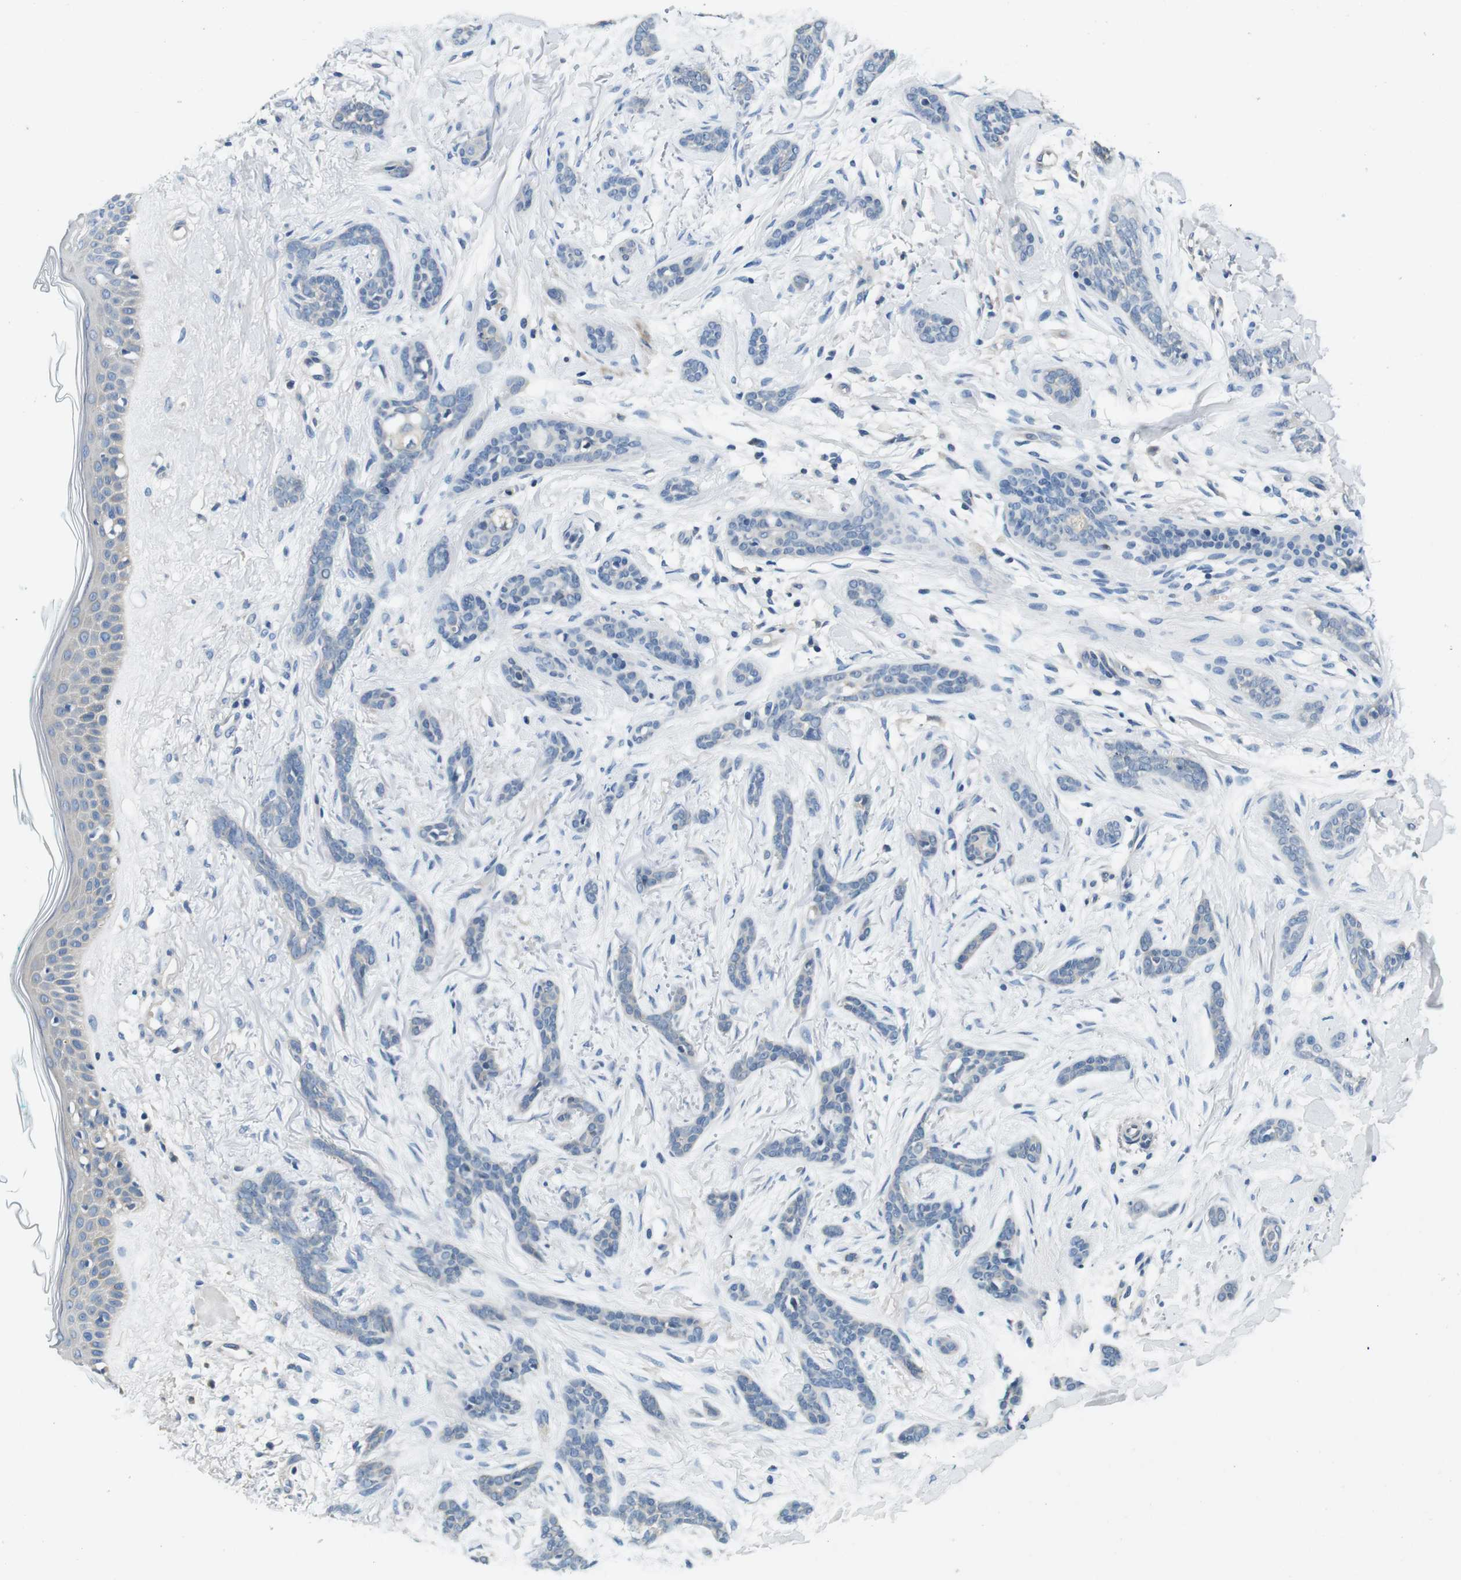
{"staining": {"intensity": "negative", "quantity": "none", "location": "none"}, "tissue": "skin cancer", "cell_type": "Tumor cells", "image_type": "cancer", "snomed": [{"axis": "morphology", "description": "Basal cell carcinoma"}, {"axis": "morphology", "description": "Adnexal tumor, benign"}, {"axis": "topography", "description": "Skin"}], "caption": "Basal cell carcinoma (skin) stained for a protein using immunohistochemistry shows no expression tumor cells.", "gene": "DTNA", "patient": {"sex": "female", "age": 42}}